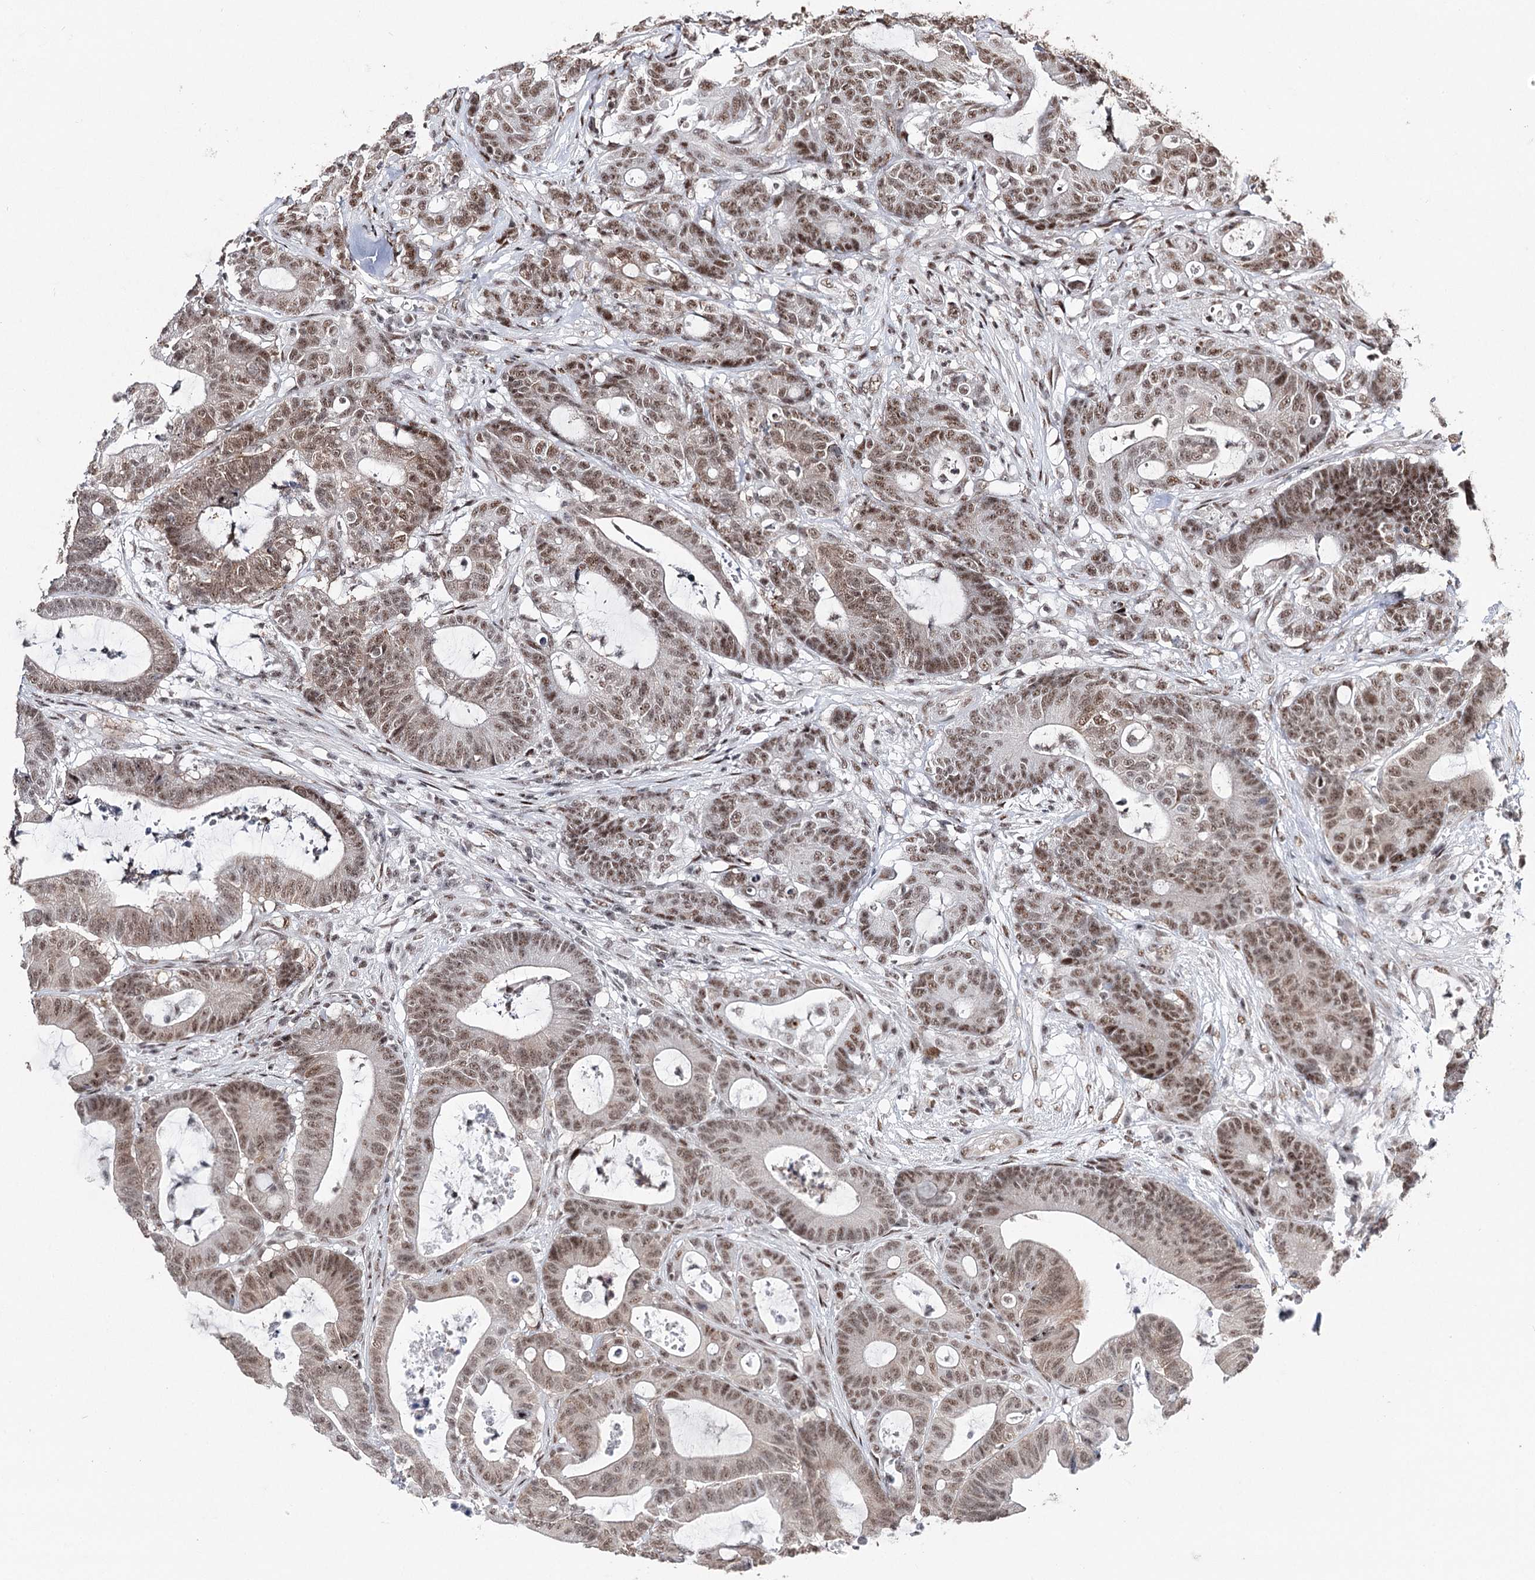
{"staining": {"intensity": "moderate", "quantity": ">75%", "location": "nuclear"}, "tissue": "colorectal cancer", "cell_type": "Tumor cells", "image_type": "cancer", "snomed": [{"axis": "morphology", "description": "Adenocarcinoma, NOS"}, {"axis": "topography", "description": "Colon"}], "caption": "Colorectal cancer (adenocarcinoma) tissue reveals moderate nuclear staining in approximately >75% of tumor cells", "gene": "PDCD4", "patient": {"sex": "female", "age": 84}}